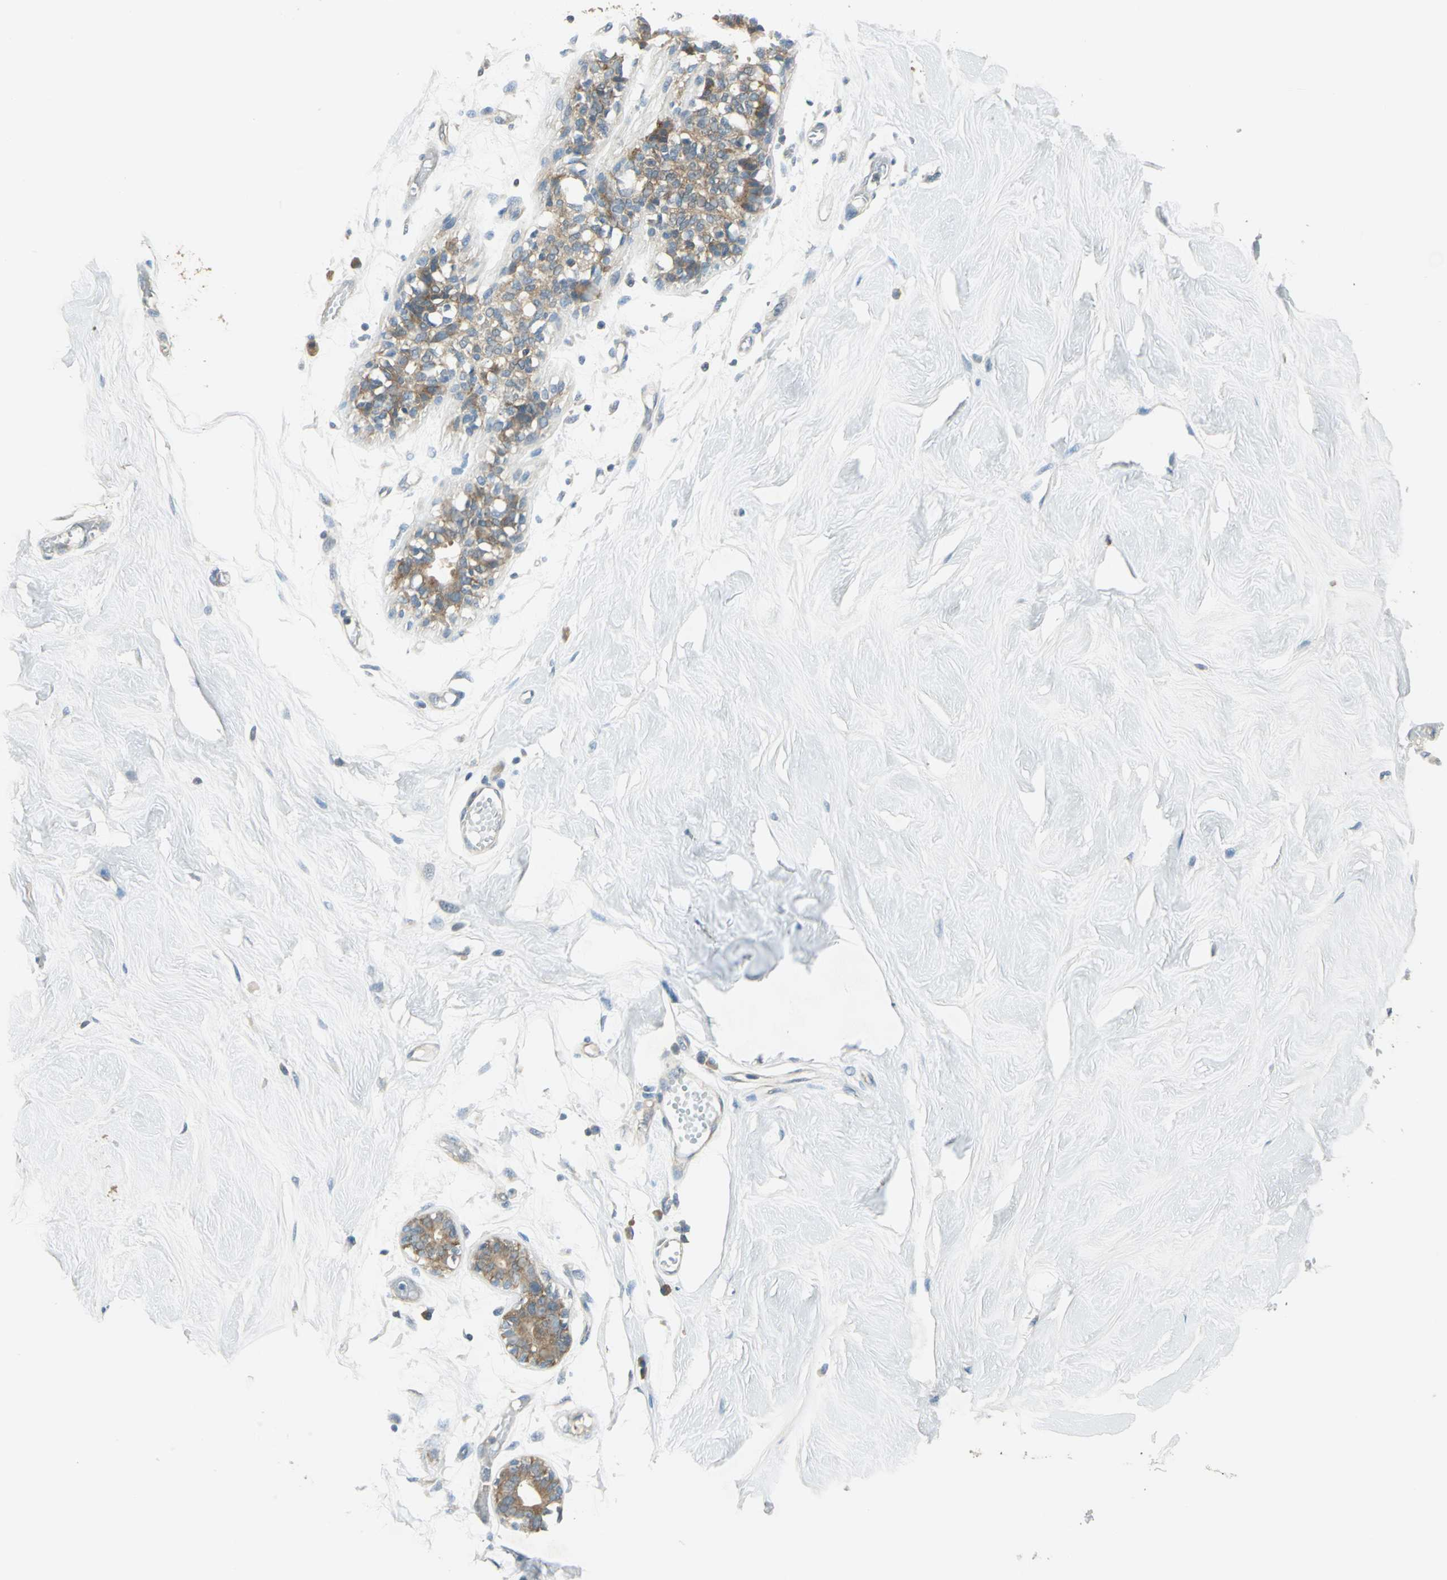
{"staining": {"intensity": "negative", "quantity": "none", "location": "none"}, "tissue": "breast", "cell_type": "Adipocytes", "image_type": "normal", "snomed": [{"axis": "morphology", "description": "Normal tissue, NOS"}, {"axis": "topography", "description": "Breast"}, {"axis": "topography", "description": "Soft tissue"}], "caption": "Adipocytes are negative for brown protein staining in benign breast. (DAB (3,3'-diaminobenzidine) immunohistochemistry (IHC), high magnification).", "gene": "SHC2", "patient": {"sex": "female", "age": 25}}